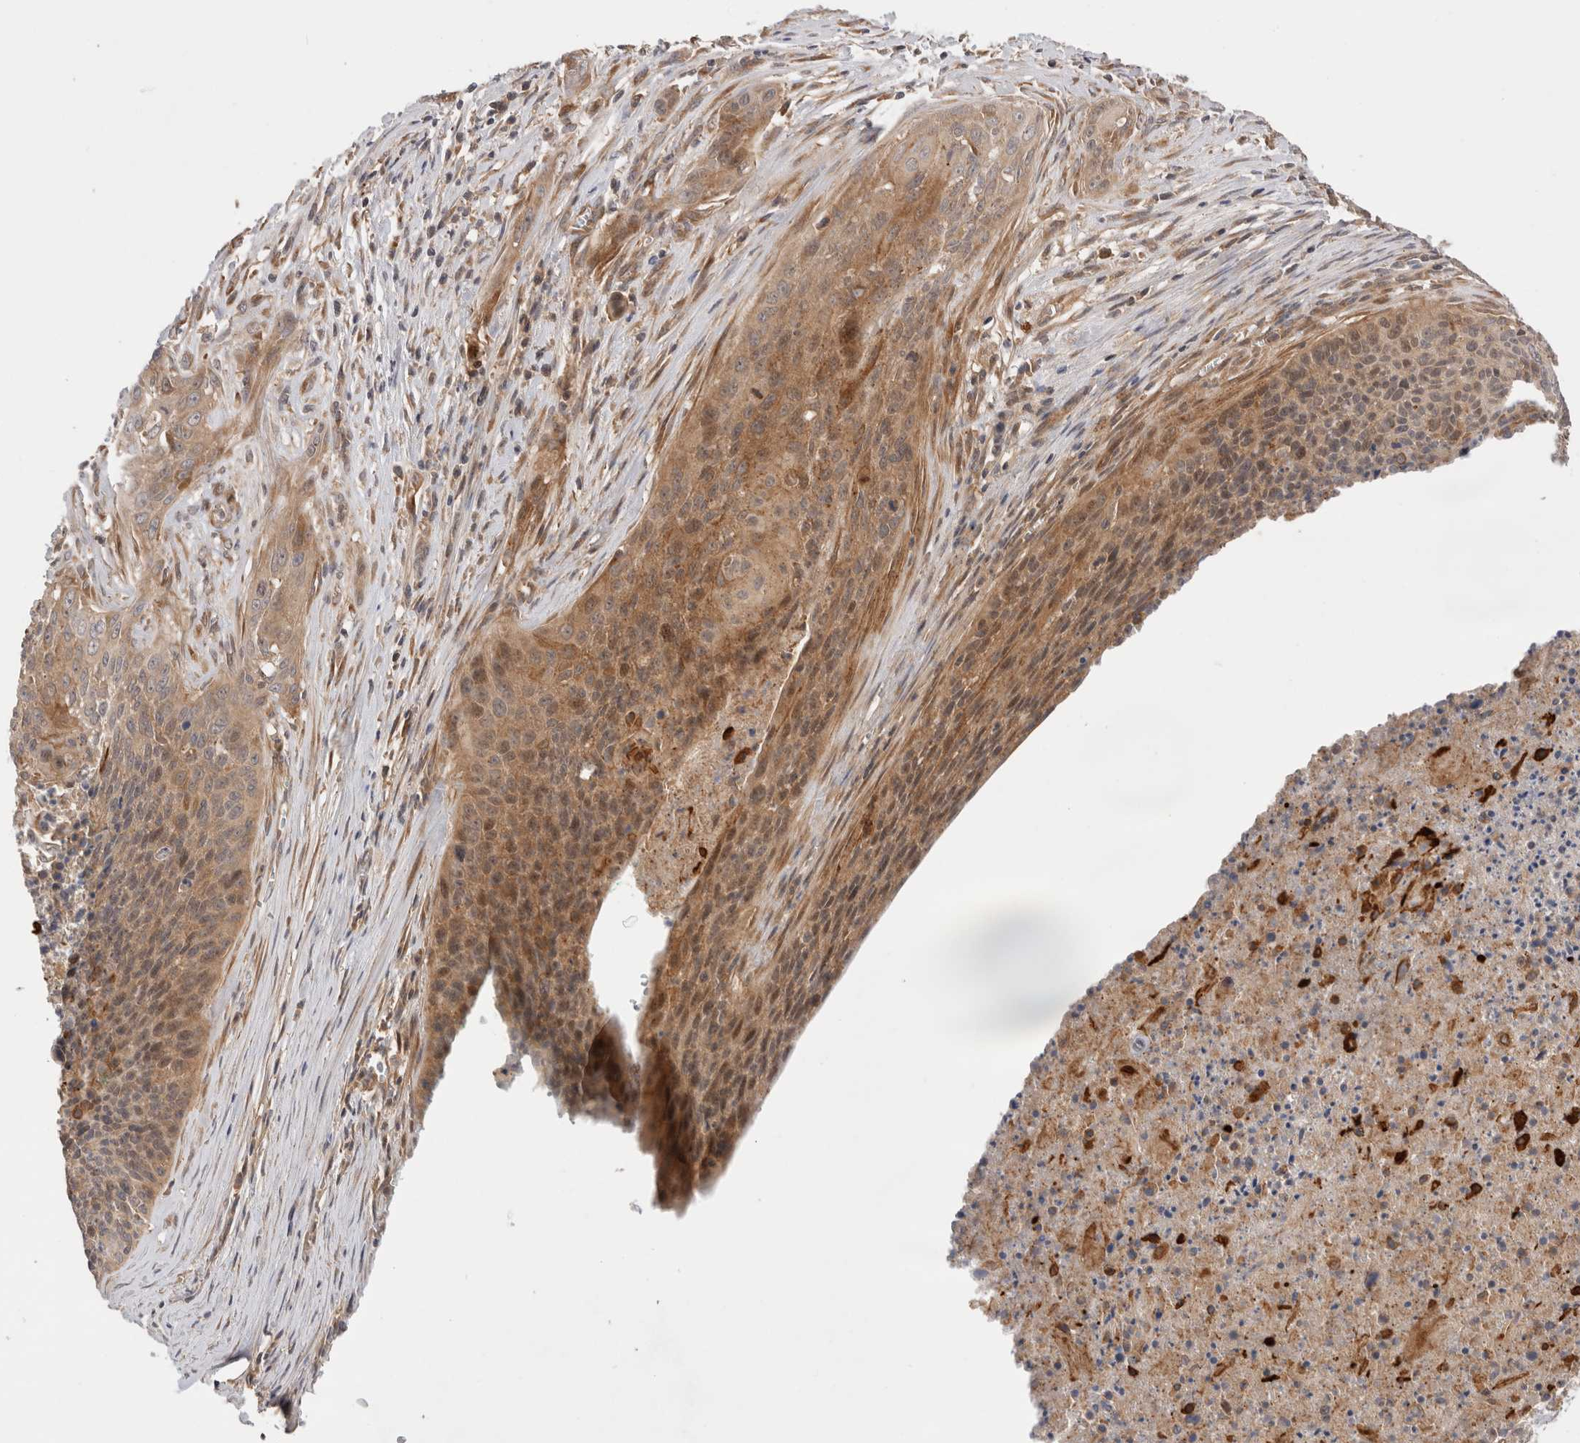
{"staining": {"intensity": "moderate", "quantity": "25%-75%", "location": "cytoplasmic/membranous"}, "tissue": "cervical cancer", "cell_type": "Tumor cells", "image_type": "cancer", "snomed": [{"axis": "morphology", "description": "Squamous cell carcinoma, NOS"}, {"axis": "topography", "description": "Cervix"}], "caption": "There is medium levels of moderate cytoplasmic/membranous positivity in tumor cells of cervical cancer, as demonstrated by immunohistochemical staining (brown color).", "gene": "VPS28", "patient": {"sex": "female", "age": 55}}